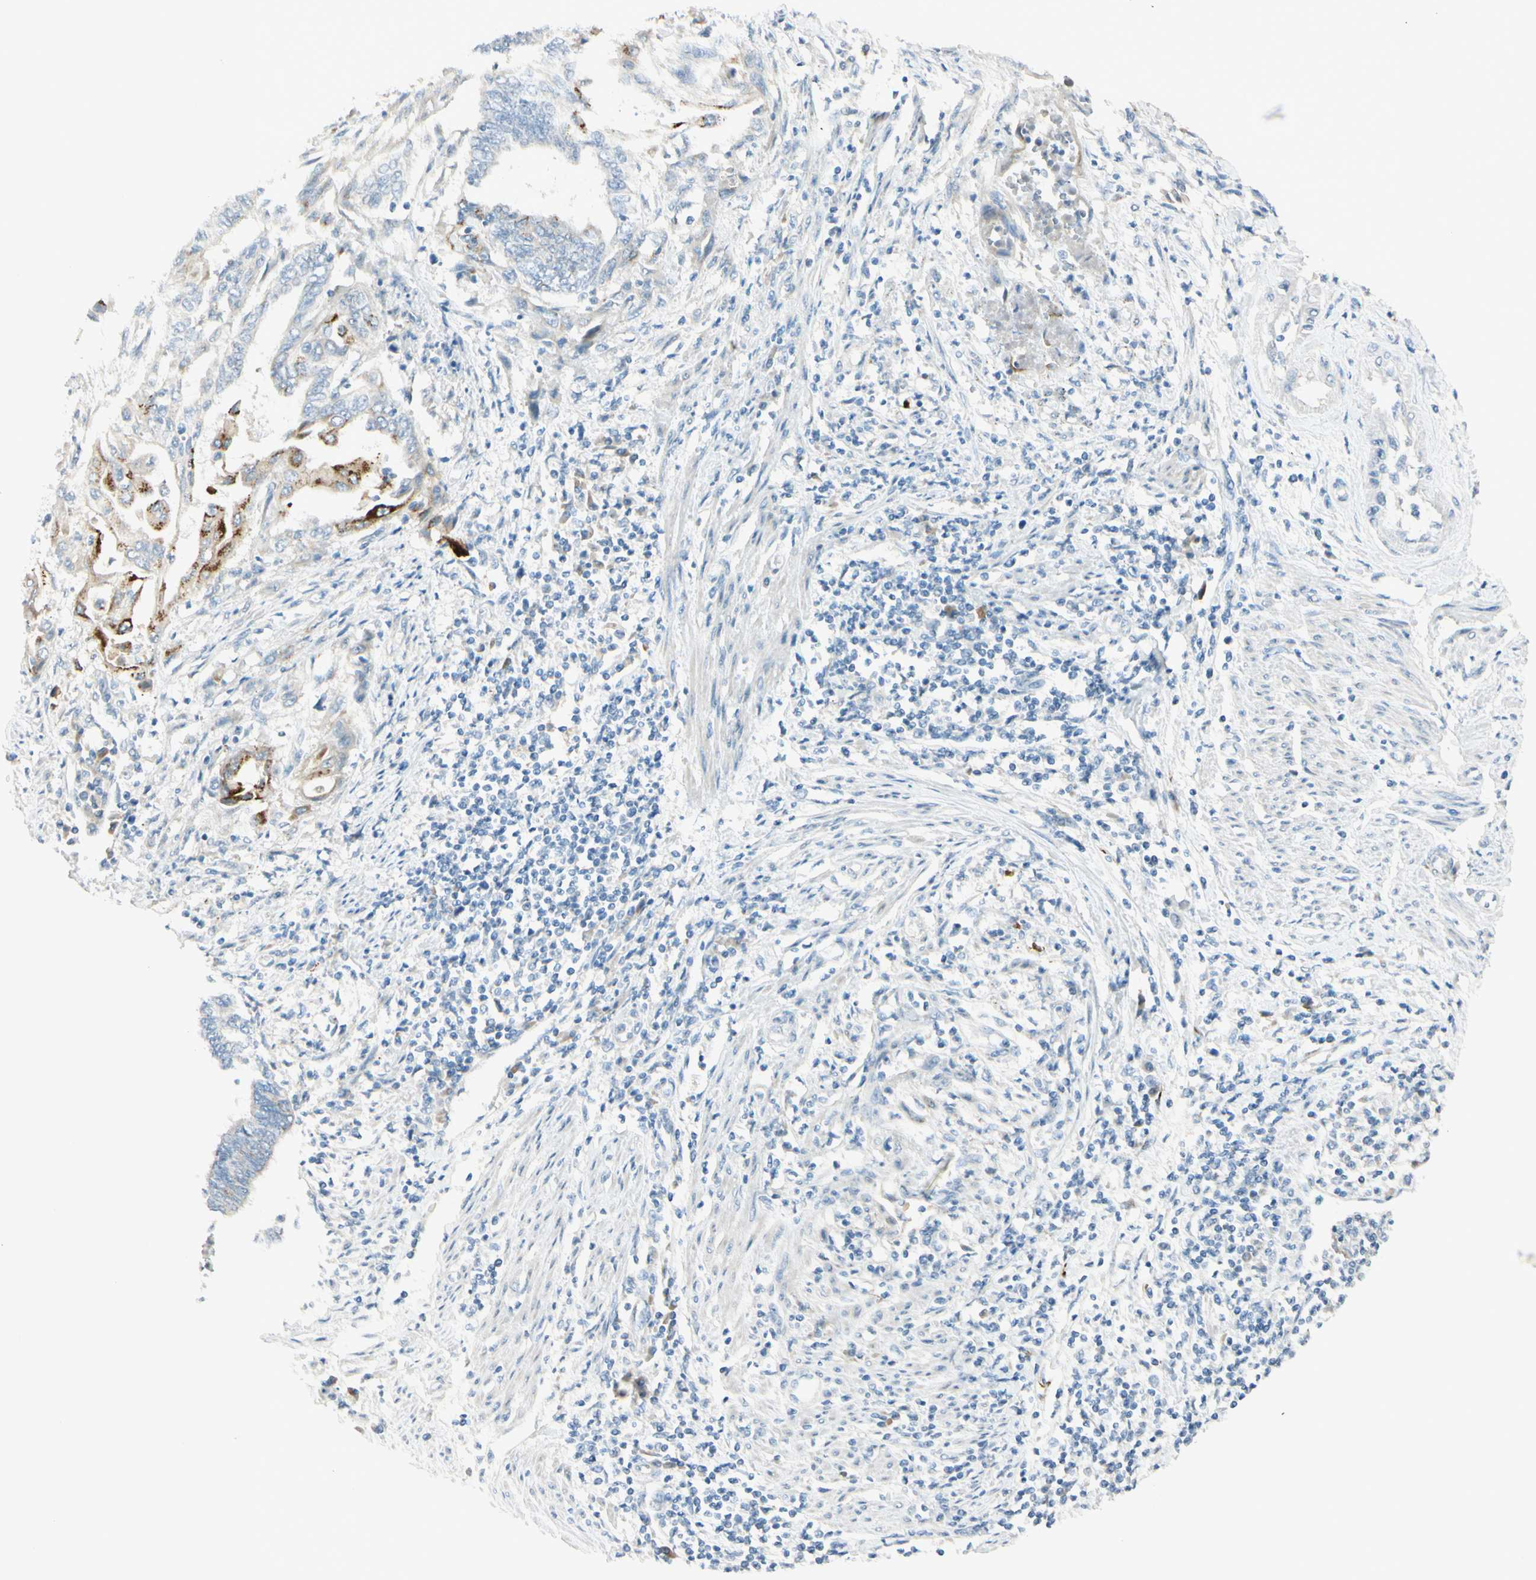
{"staining": {"intensity": "strong", "quantity": "<25%", "location": "cytoplasmic/membranous"}, "tissue": "endometrial cancer", "cell_type": "Tumor cells", "image_type": "cancer", "snomed": [{"axis": "morphology", "description": "Adenocarcinoma, NOS"}, {"axis": "topography", "description": "Uterus"}, {"axis": "topography", "description": "Endometrium"}], "caption": "Endometrial cancer (adenocarcinoma) tissue reveals strong cytoplasmic/membranous staining in approximately <25% of tumor cells, visualized by immunohistochemistry. (brown staining indicates protein expression, while blue staining denotes nuclei).", "gene": "GALNT5", "patient": {"sex": "female", "age": 70}}